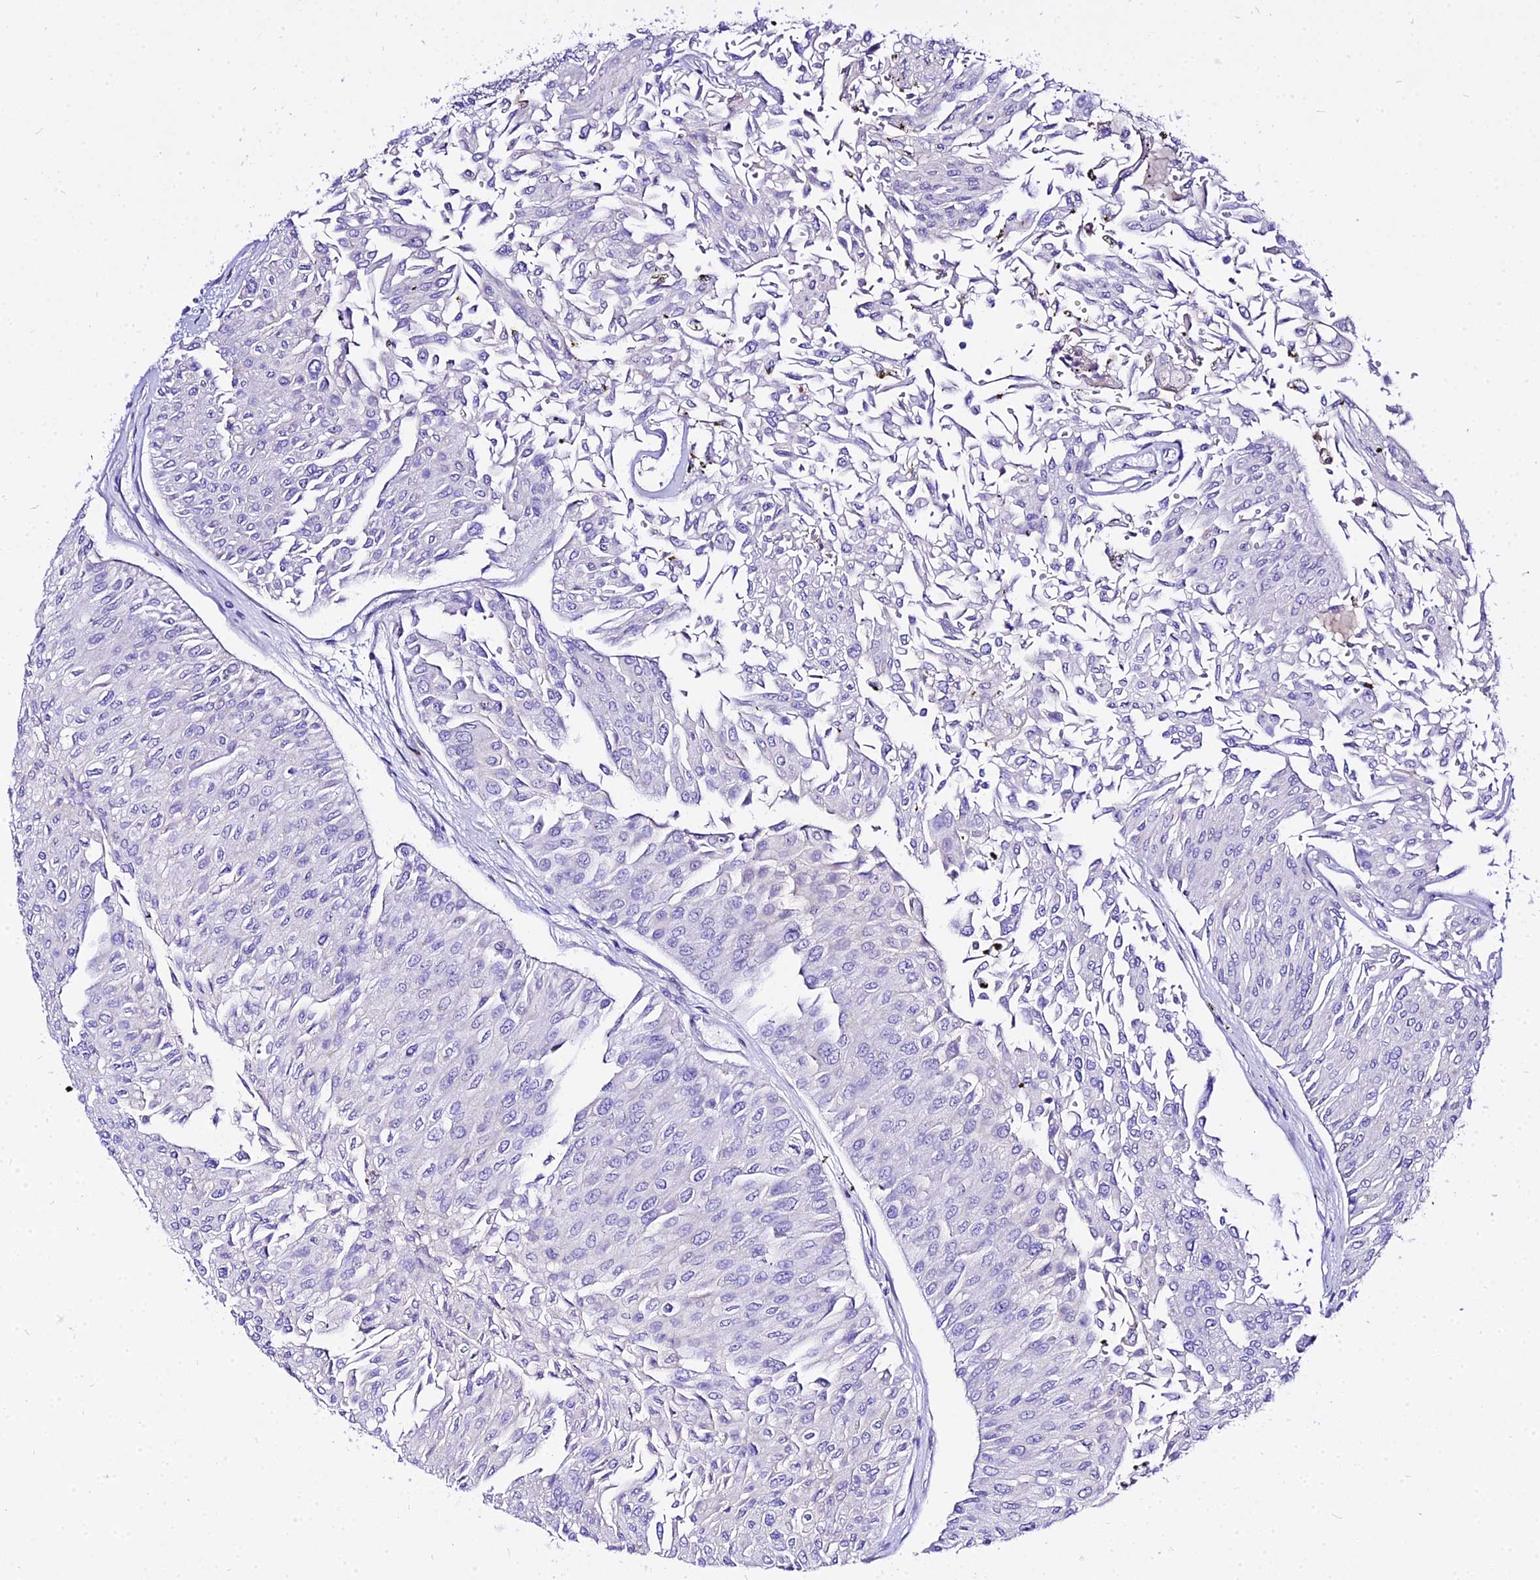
{"staining": {"intensity": "negative", "quantity": "none", "location": "none"}, "tissue": "urothelial cancer", "cell_type": "Tumor cells", "image_type": "cancer", "snomed": [{"axis": "morphology", "description": "Urothelial carcinoma, Low grade"}, {"axis": "topography", "description": "Urinary bladder"}], "caption": "Immunohistochemistry (IHC) of human urothelial cancer displays no staining in tumor cells.", "gene": "CARD18", "patient": {"sex": "male", "age": 67}}